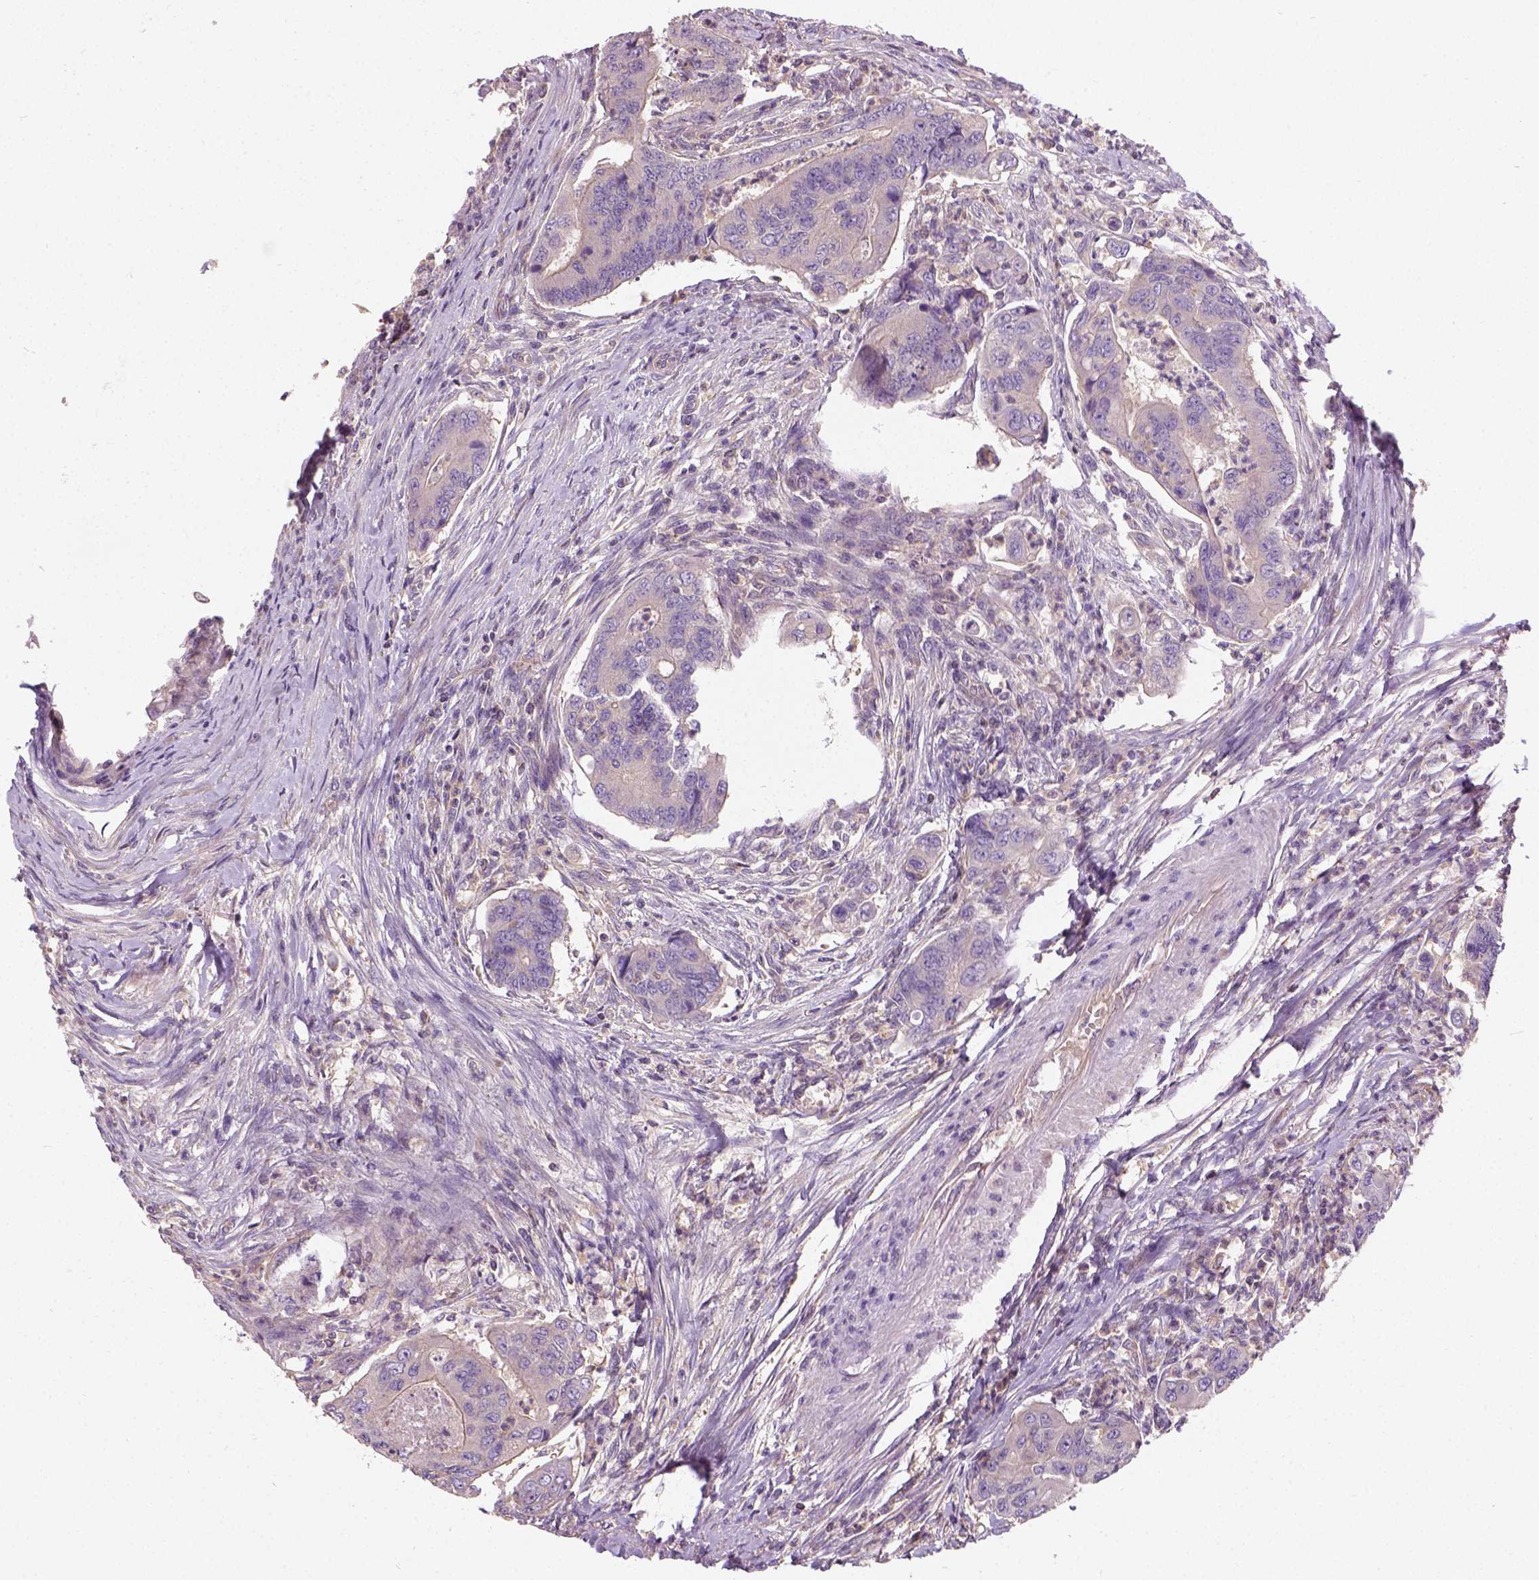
{"staining": {"intensity": "weak", "quantity": "25%-75%", "location": "cytoplasmic/membranous"}, "tissue": "colorectal cancer", "cell_type": "Tumor cells", "image_type": "cancer", "snomed": [{"axis": "morphology", "description": "Adenocarcinoma, NOS"}, {"axis": "topography", "description": "Colon"}], "caption": "This photomicrograph reveals immunohistochemistry staining of human adenocarcinoma (colorectal), with low weak cytoplasmic/membranous expression in about 25%-75% of tumor cells.", "gene": "CRACR2A", "patient": {"sex": "female", "age": 67}}